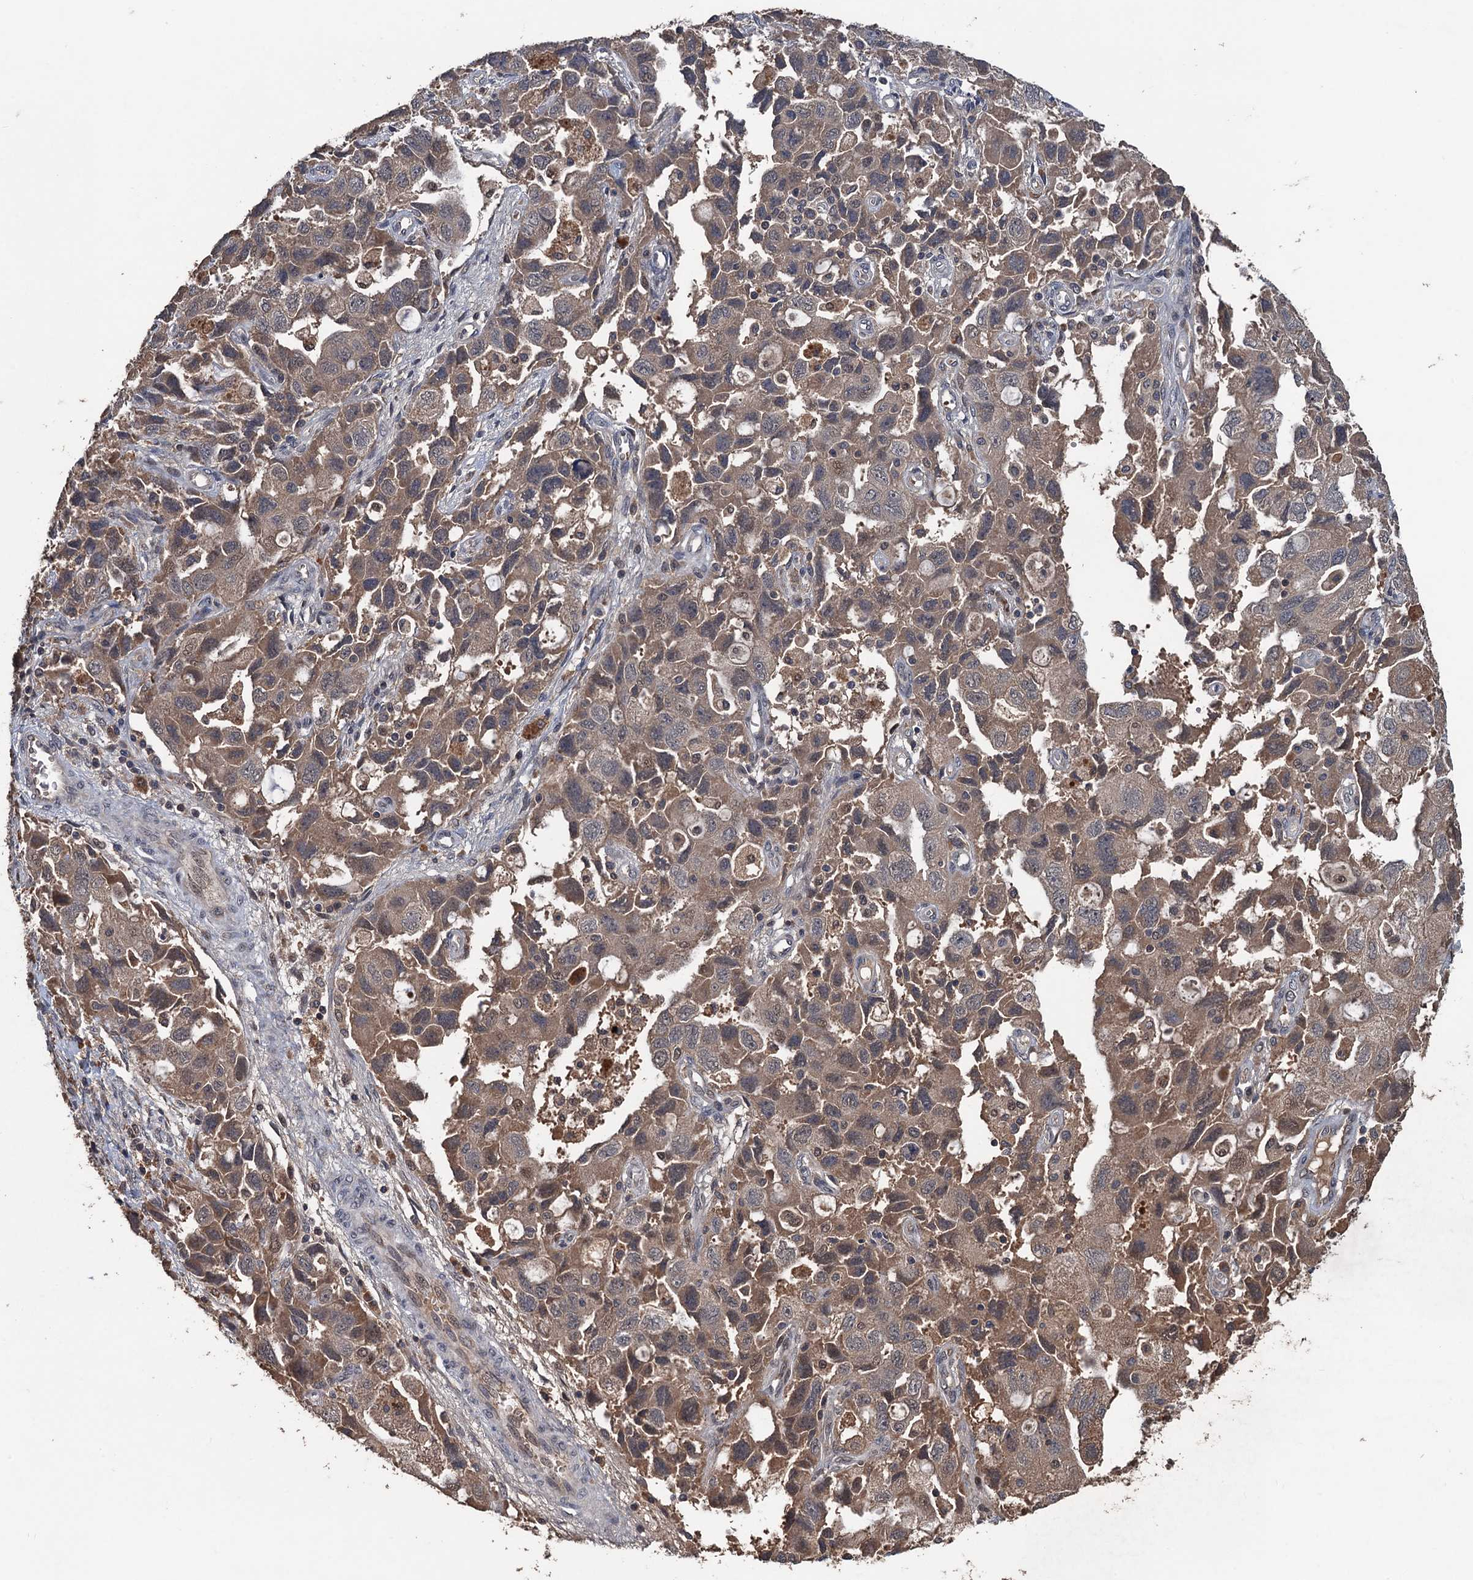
{"staining": {"intensity": "moderate", "quantity": ">75%", "location": "cytoplasmic/membranous,nuclear"}, "tissue": "ovarian cancer", "cell_type": "Tumor cells", "image_type": "cancer", "snomed": [{"axis": "morphology", "description": "Carcinoma, NOS"}, {"axis": "morphology", "description": "Cystadenocarcinoma, serous, NOS"}, {"axis": "topography", "description": "Ovary"}], "caption": "This histopathology image reveals immunohistochemistry staining of human ovarian cancer (carcinoma), with medium moderate cytoplasmic/membranous and nuclear positivity in approximately >75% of tumor cells.", "gene": "ZNF438", "patient": {"sex": "female", "age": 69}}